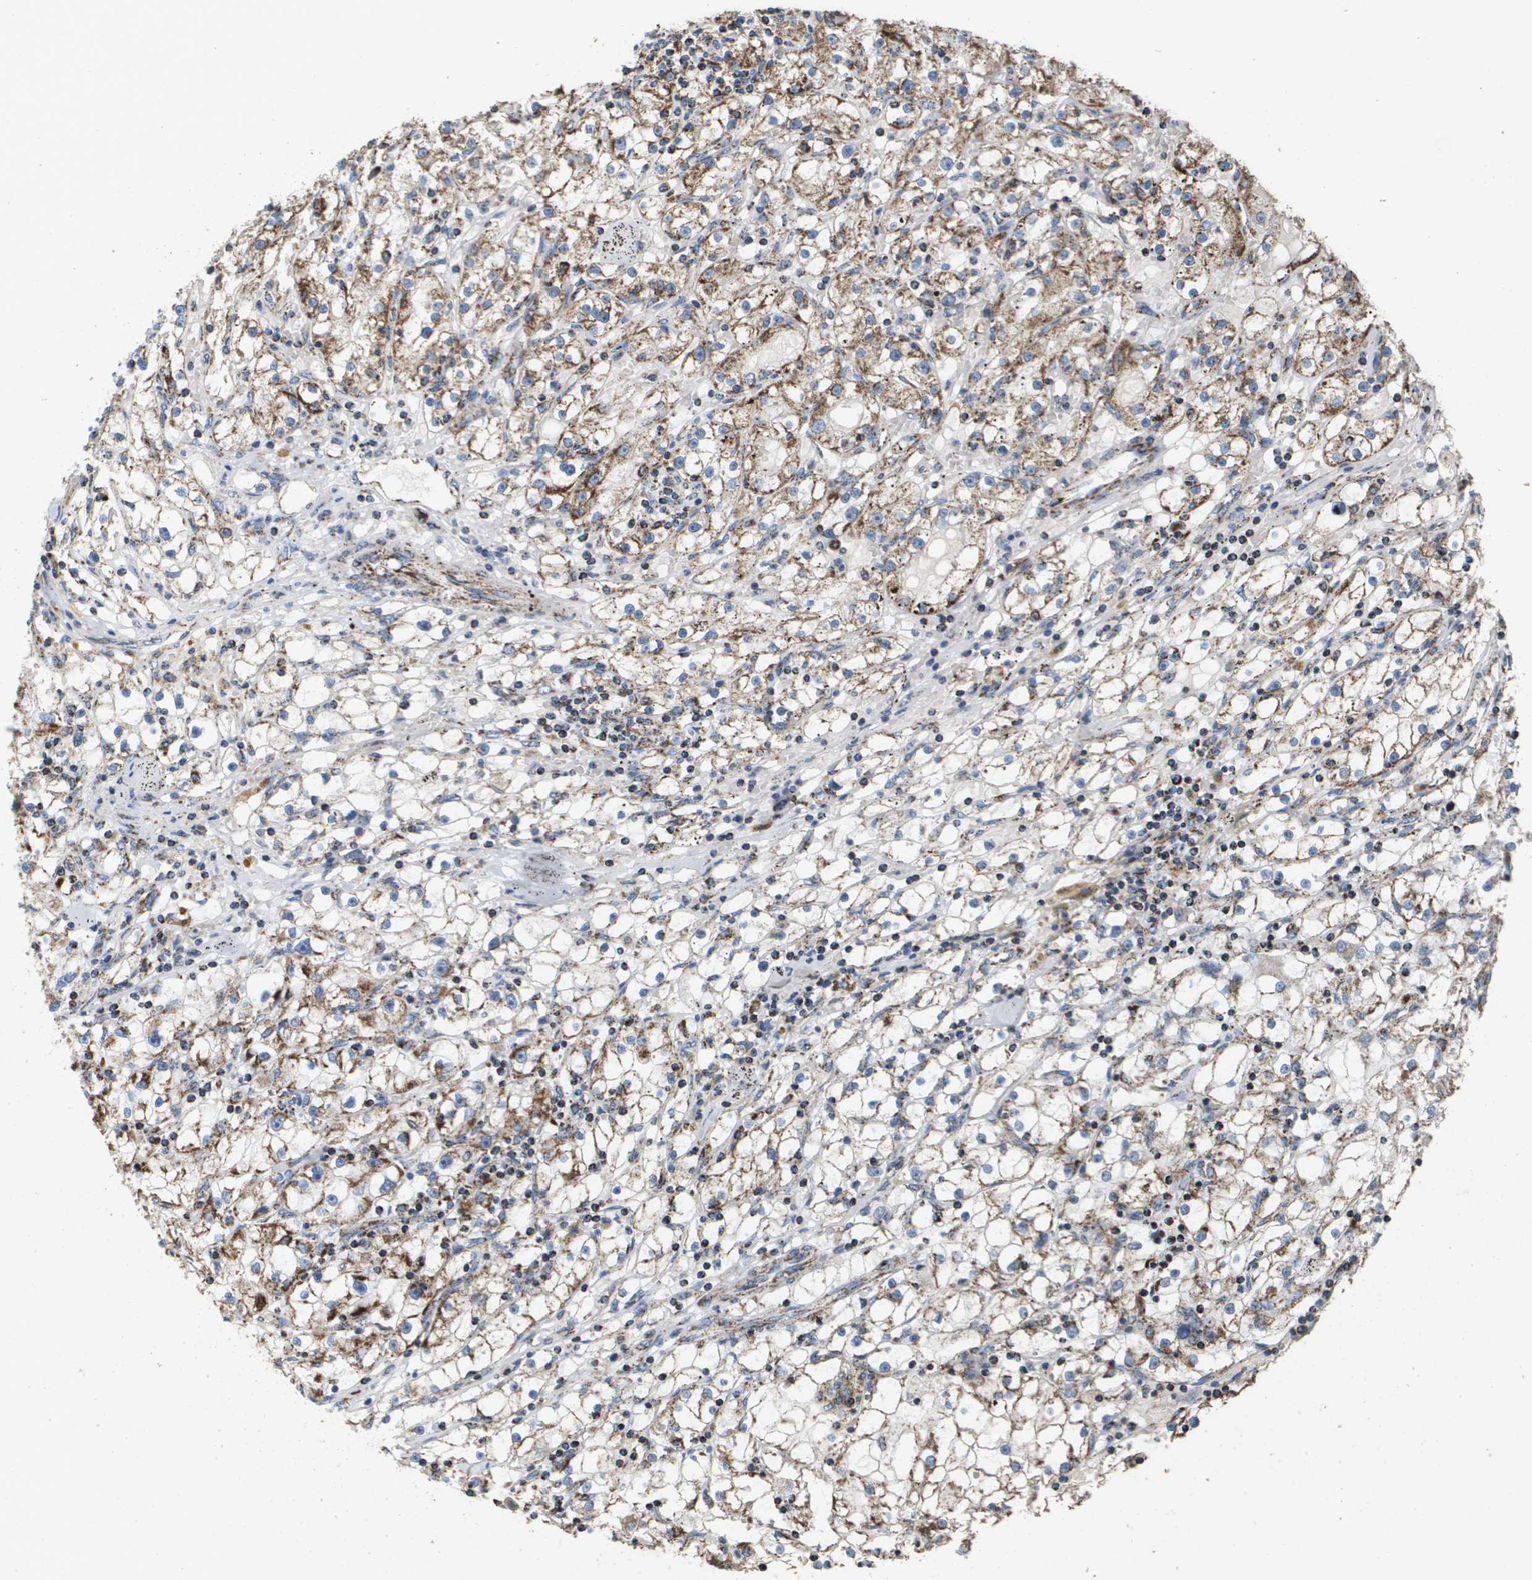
{"staining": {"intensity": "moderate", "quantity": ">75%", "location": "cytoplasmic/membranous"}, "tissue": "renal cancer", "cell_type": "Tumor cells", "image_type": "cancer", "snomed": [{"axis": "morphology", "description": "Adenocarcinoma, NOS"}, {"axis": "topography", "description": "Kidney"}], "caption": "Immunohistochemical staining of renal adenocarcinoma exhibits medium levels of moderate cytoplasmic/membranous protein positivity in approximately >75% of tumor cells.", "gene": "ATP5F1B", "patient": {"sex": "male", "age": 56}}